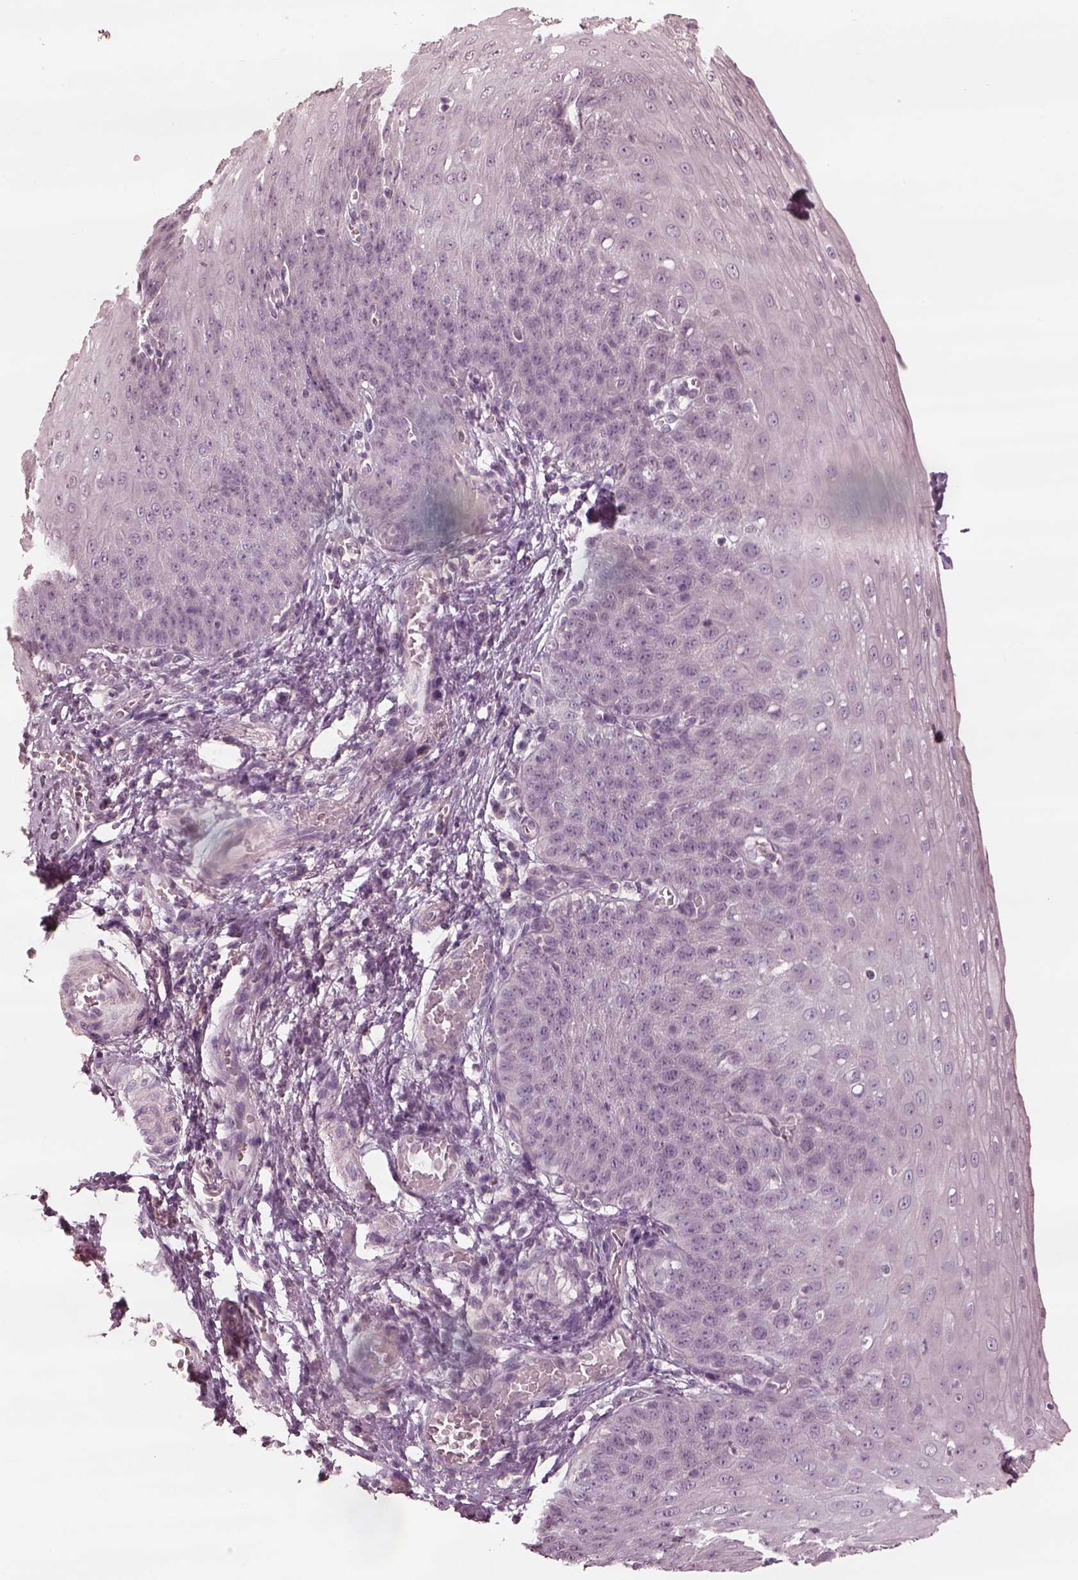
{"staining": {"intensity": "negative", "quantity": "none", "location": "none"}, "tissue": "esophagus", "cell_type": "Squamous epithelial cells", "image_type": "normal", "snomed": [{"axis": "morphology", "description": "Normal tissue, NOS"}, {"axis": "topography", "description": "Esophagus"}], "caption": "Image shows no significant protein positivity in squamous epithelial cells of normal esophagus. The staining was performed using DAB to visualize the protein expression in brown, while the nuclei were stained in blue with hematoxylin (Magnification: 20x).", "gene": "MIA", "patient": {"sex": "male", "age": 71}}